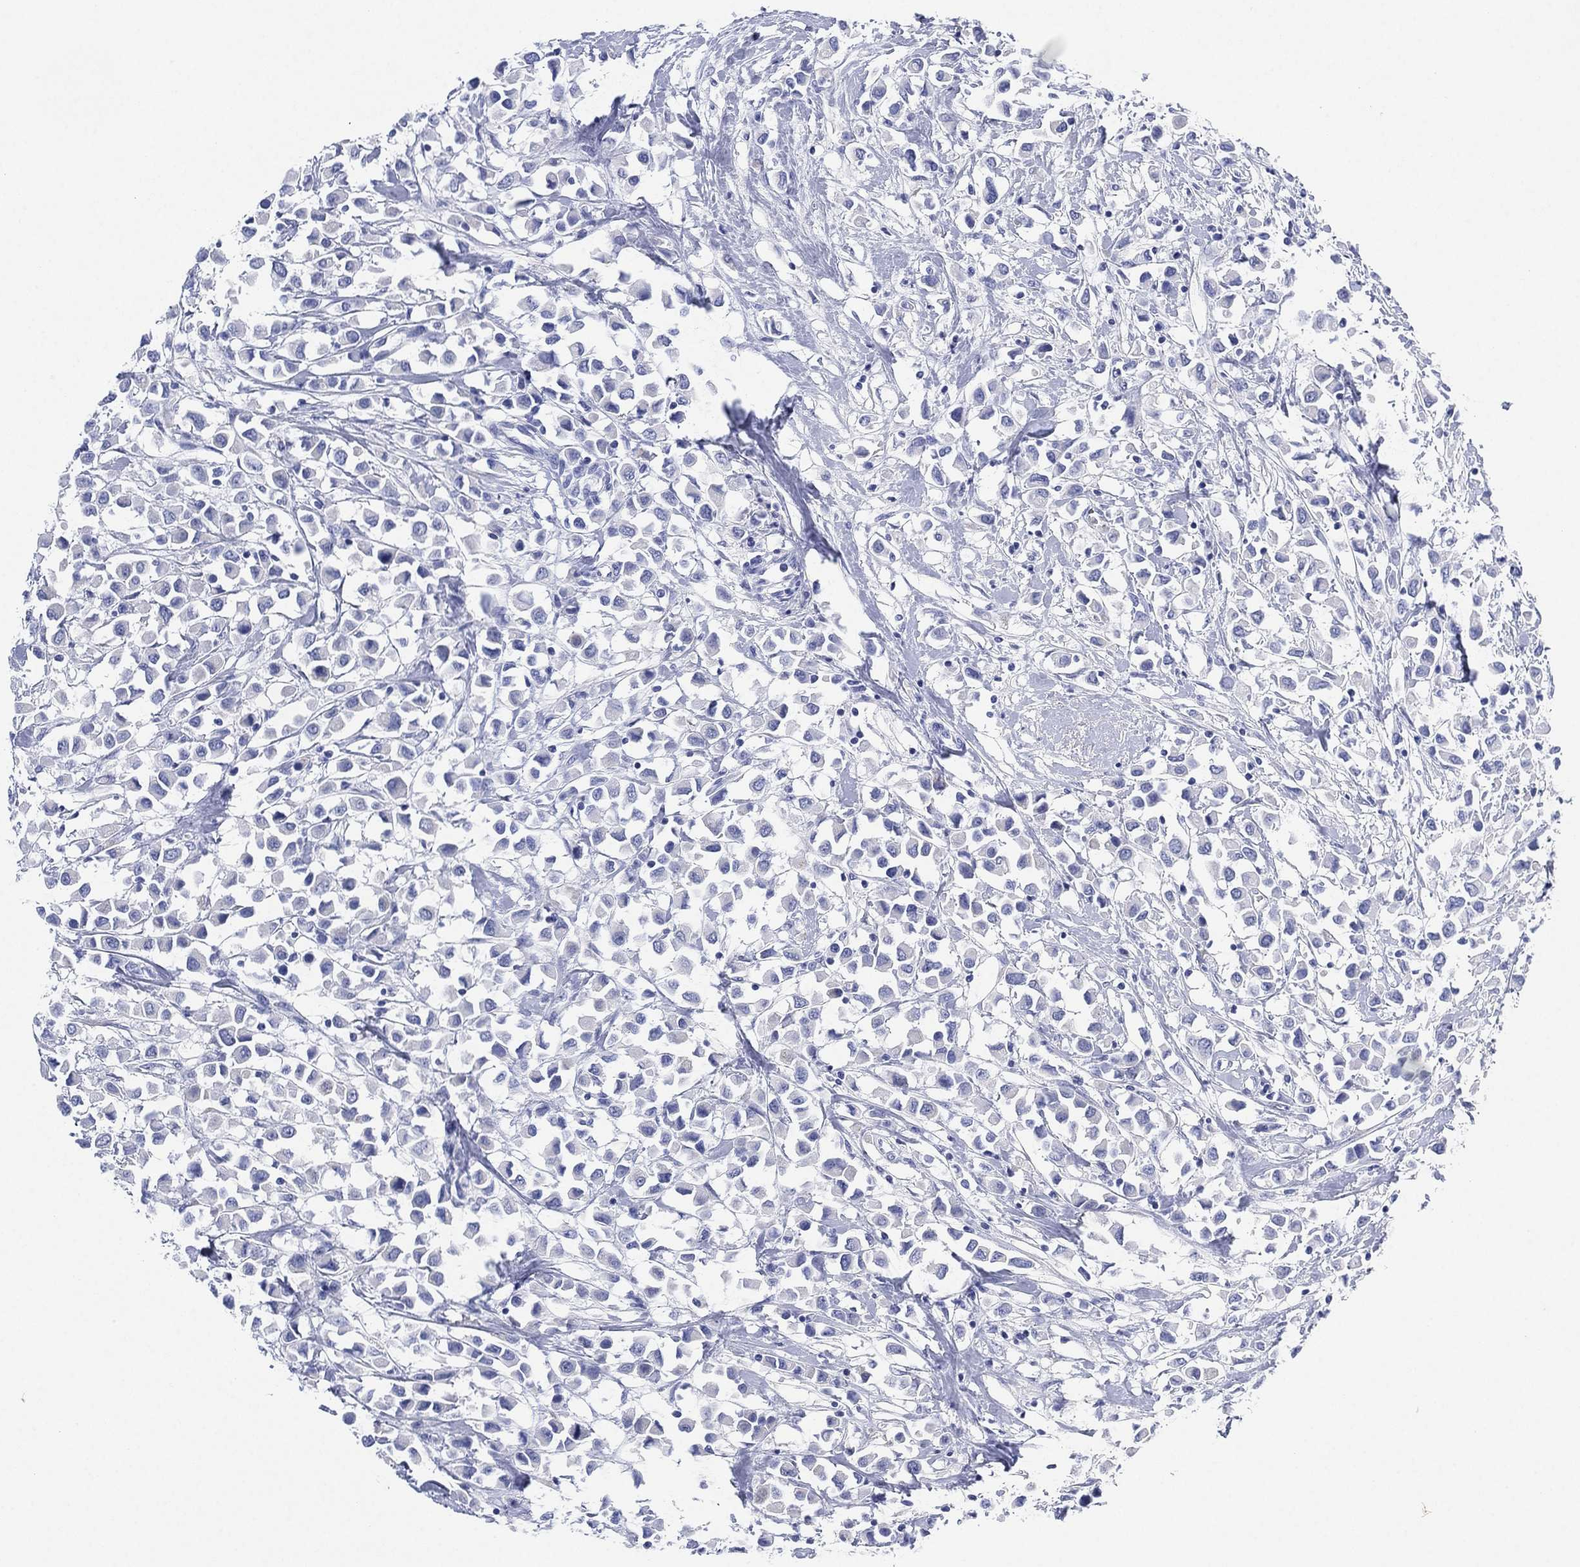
{"staining": {"intensity": "negative", "quantity": "none", "location": "none"}, "tissue": "breast cancer", "cell_type": "Tumor cells", "image_type": "cancer", "snomed": [{"axis": "morphology", "description": "Duct carcinoma"}, {"axis": "topography", "description": "Breast"}], "caption": "Tumor cells show no significant positivity in breast cancer.", "gene": "SLC9C2", "patient": {"sex": "female", "age": 61}}